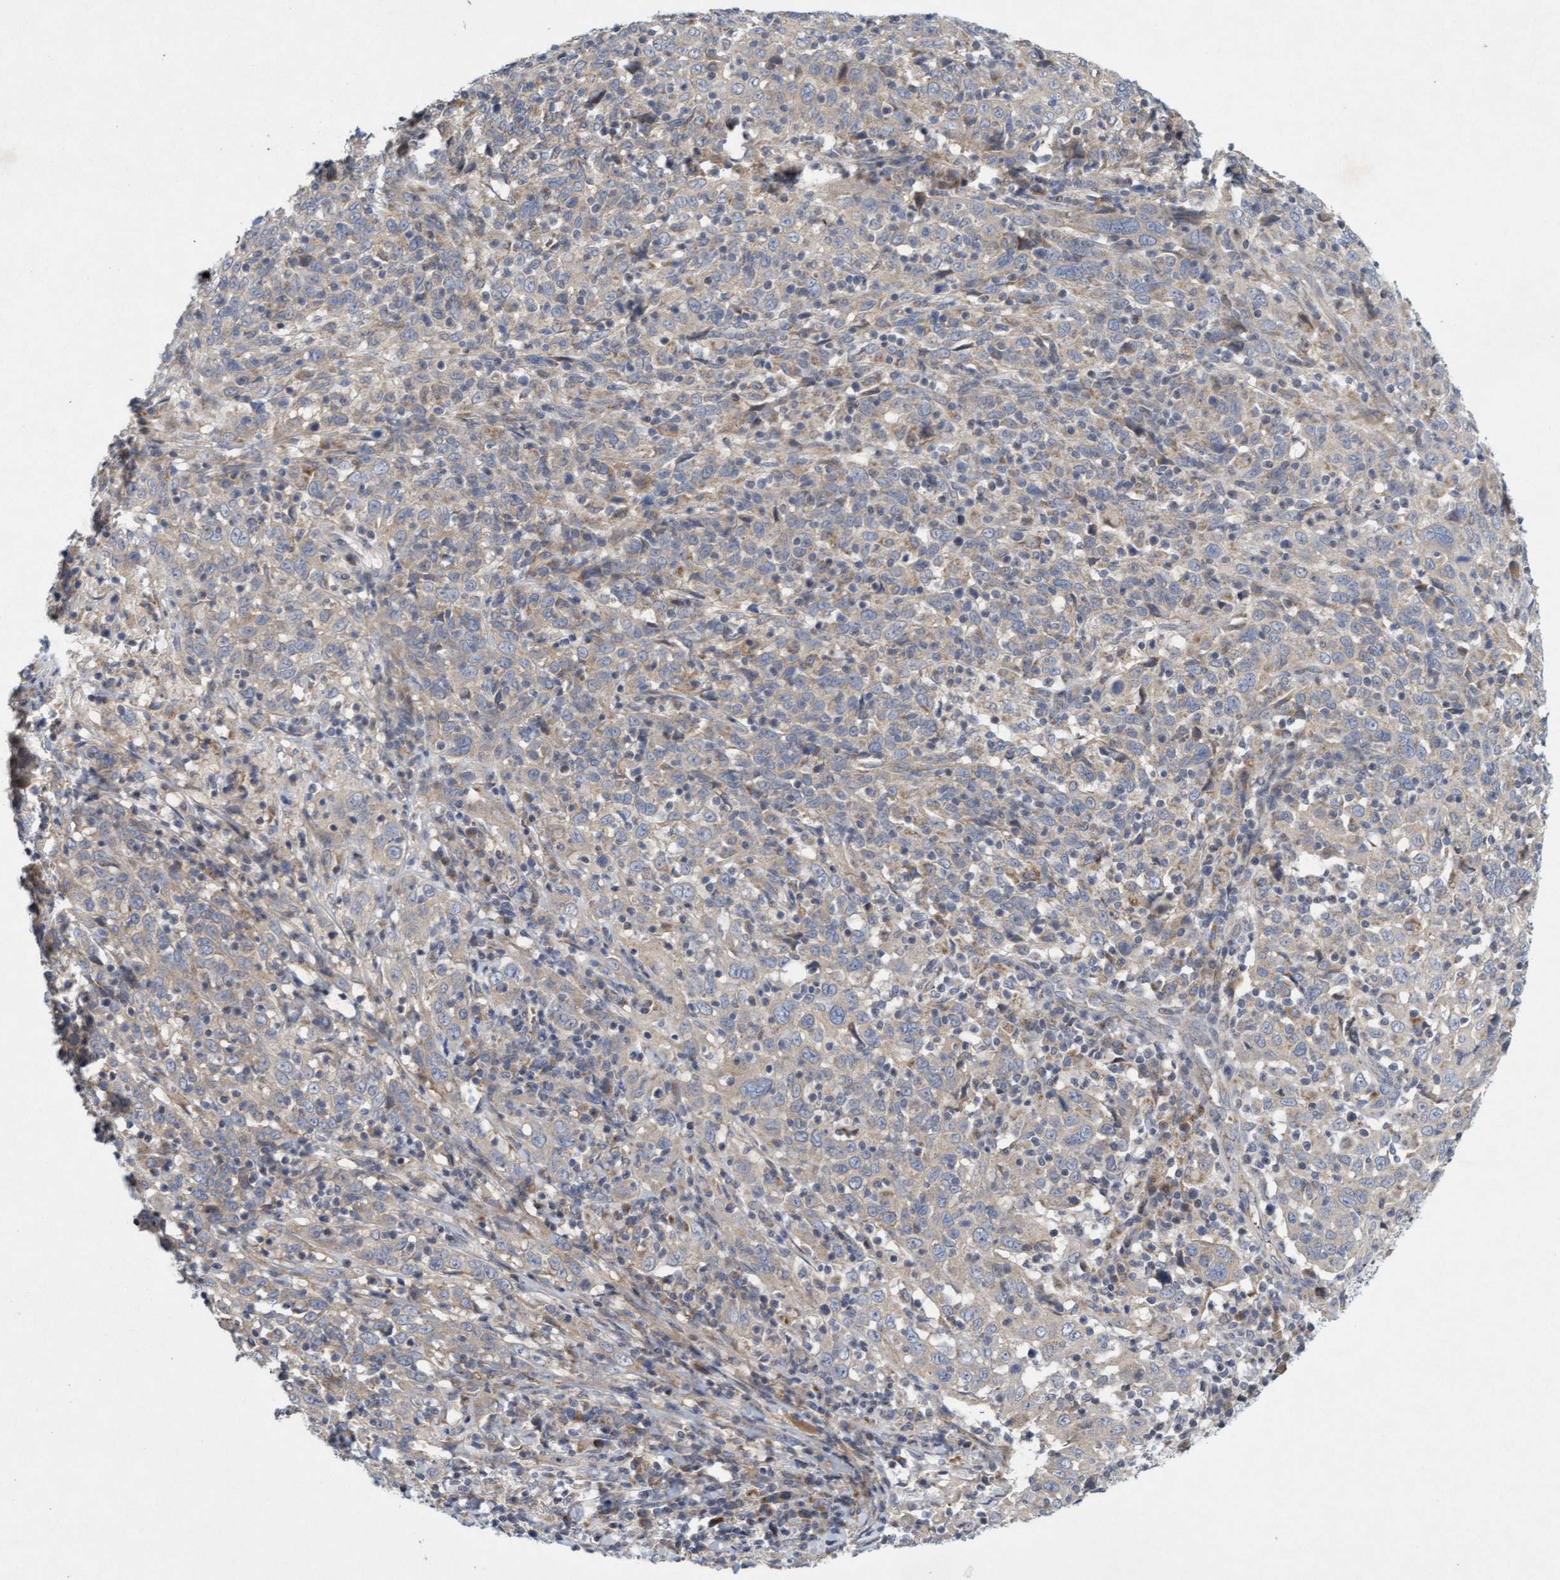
{"staining": {"intensity": "weak", "quantity": "<25%", "location": "cytoplasmic/membranous"}, "tissue": "cervical cancer", "cell_type": "Tumor cells", "image_type": "cancer", "snomed": [{"axis": "morphology", "description": "Squamous cell carcinoma, NOS"}, {"axis": "topography", "description": "Cervix"}], "caption": "DAB immunohistochemical staining of human cervical cancer (squamous cell carcinoma) demonstrates no significant staining in tumor cells.", "gene": "DDHD2", "patient": {"sex": "female", "age": 46}}